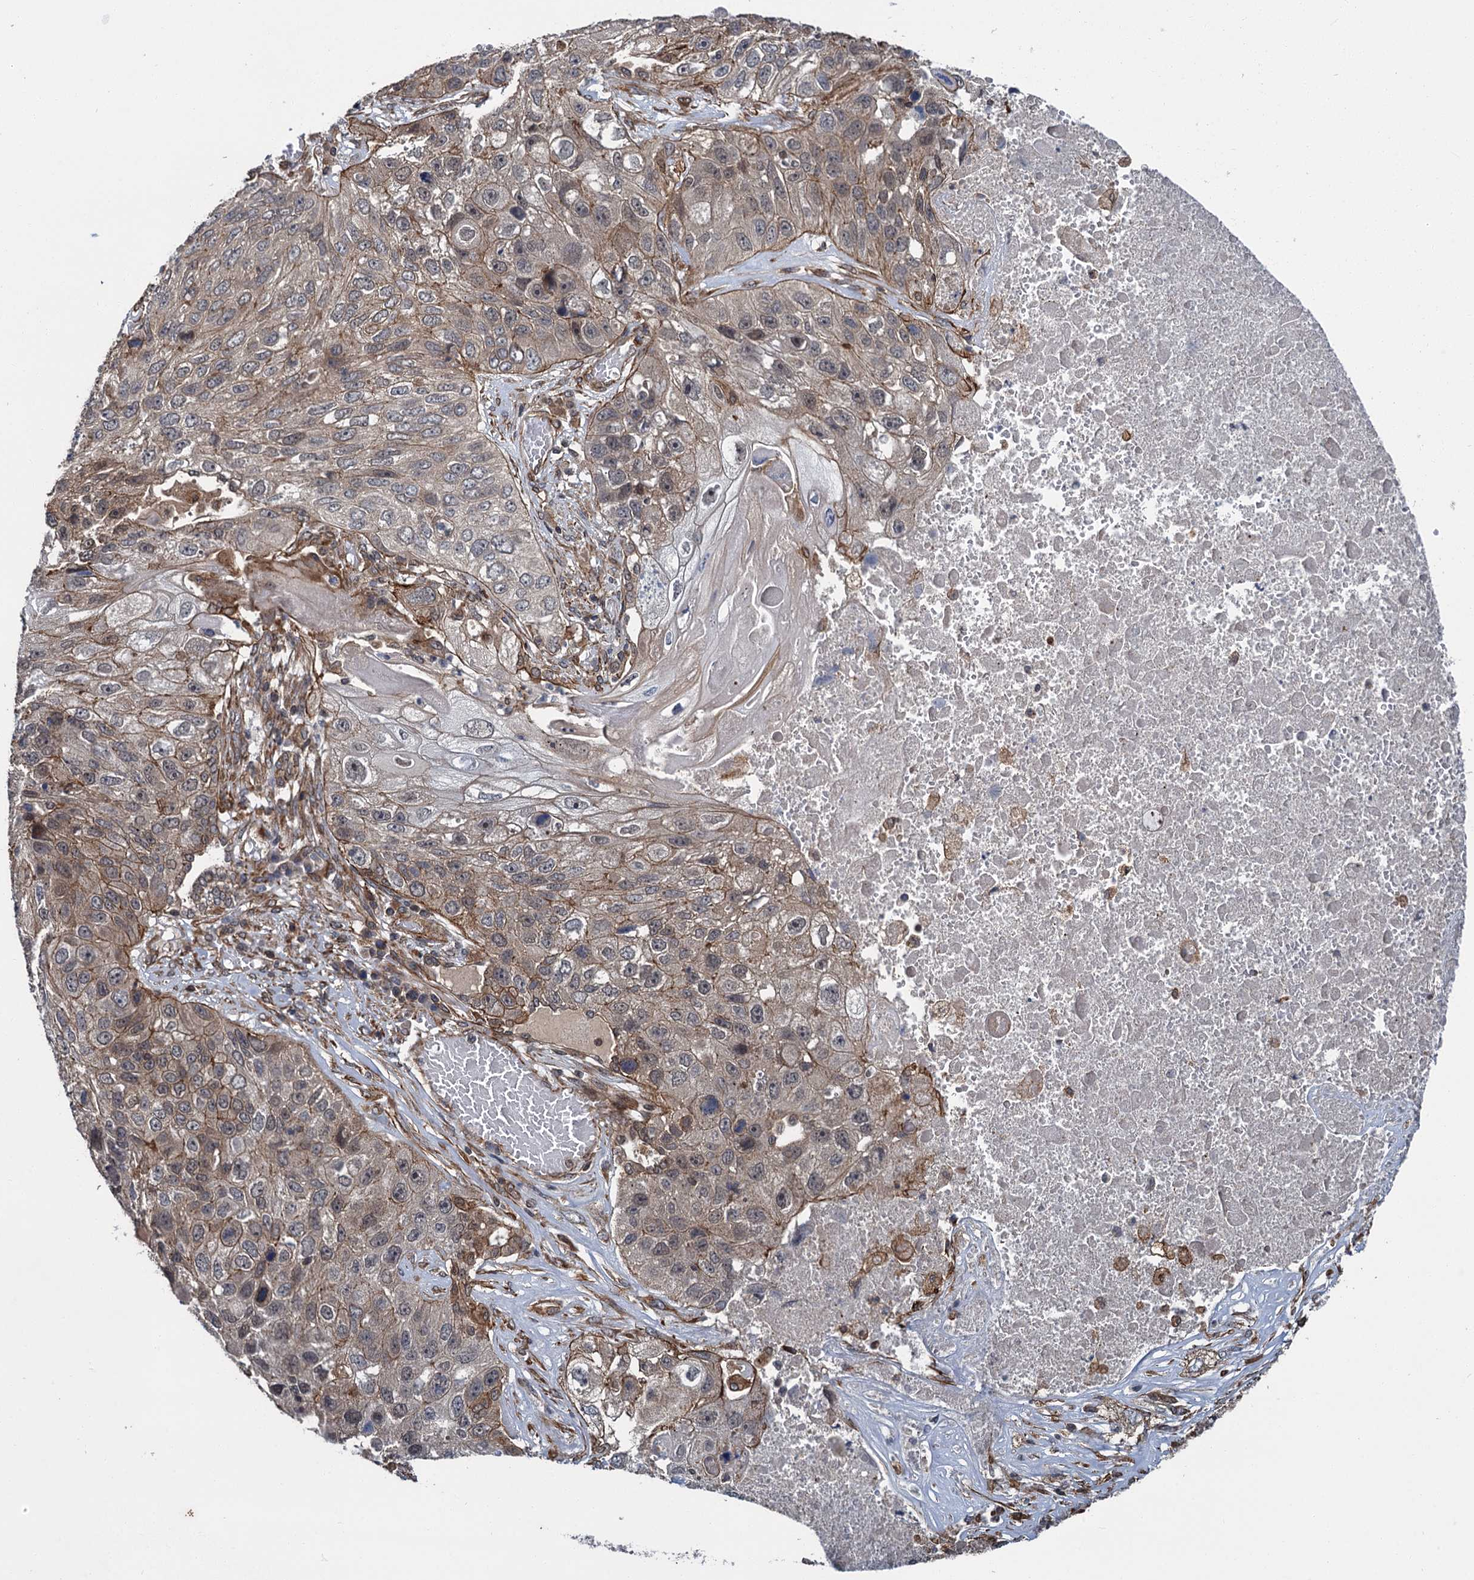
{"staining": {"intensity": "moderate", "quantity": ">75%", "location": "cytoplasmic/membranous"}, "tissue": "lung cancer", "cell_type": "Tumor cells", "image_type": "cancer", "snomed": [{"axis": "morphology", "description": "Squamous cell carcinoma, NOS"}, {"axis": "topography", "description": "Lung"}], "caption": "Lung cancer stained with DAB immunohistochemistry (IHC) shows medium levels of moderate cytoplasmic/membranous positivity in about >75% of tumor cells. The protein is shown in brown color, while the nuclei are stained blue.", "gene": "ZFYVE19", "patient": {"sex": "male", "age": 61}}